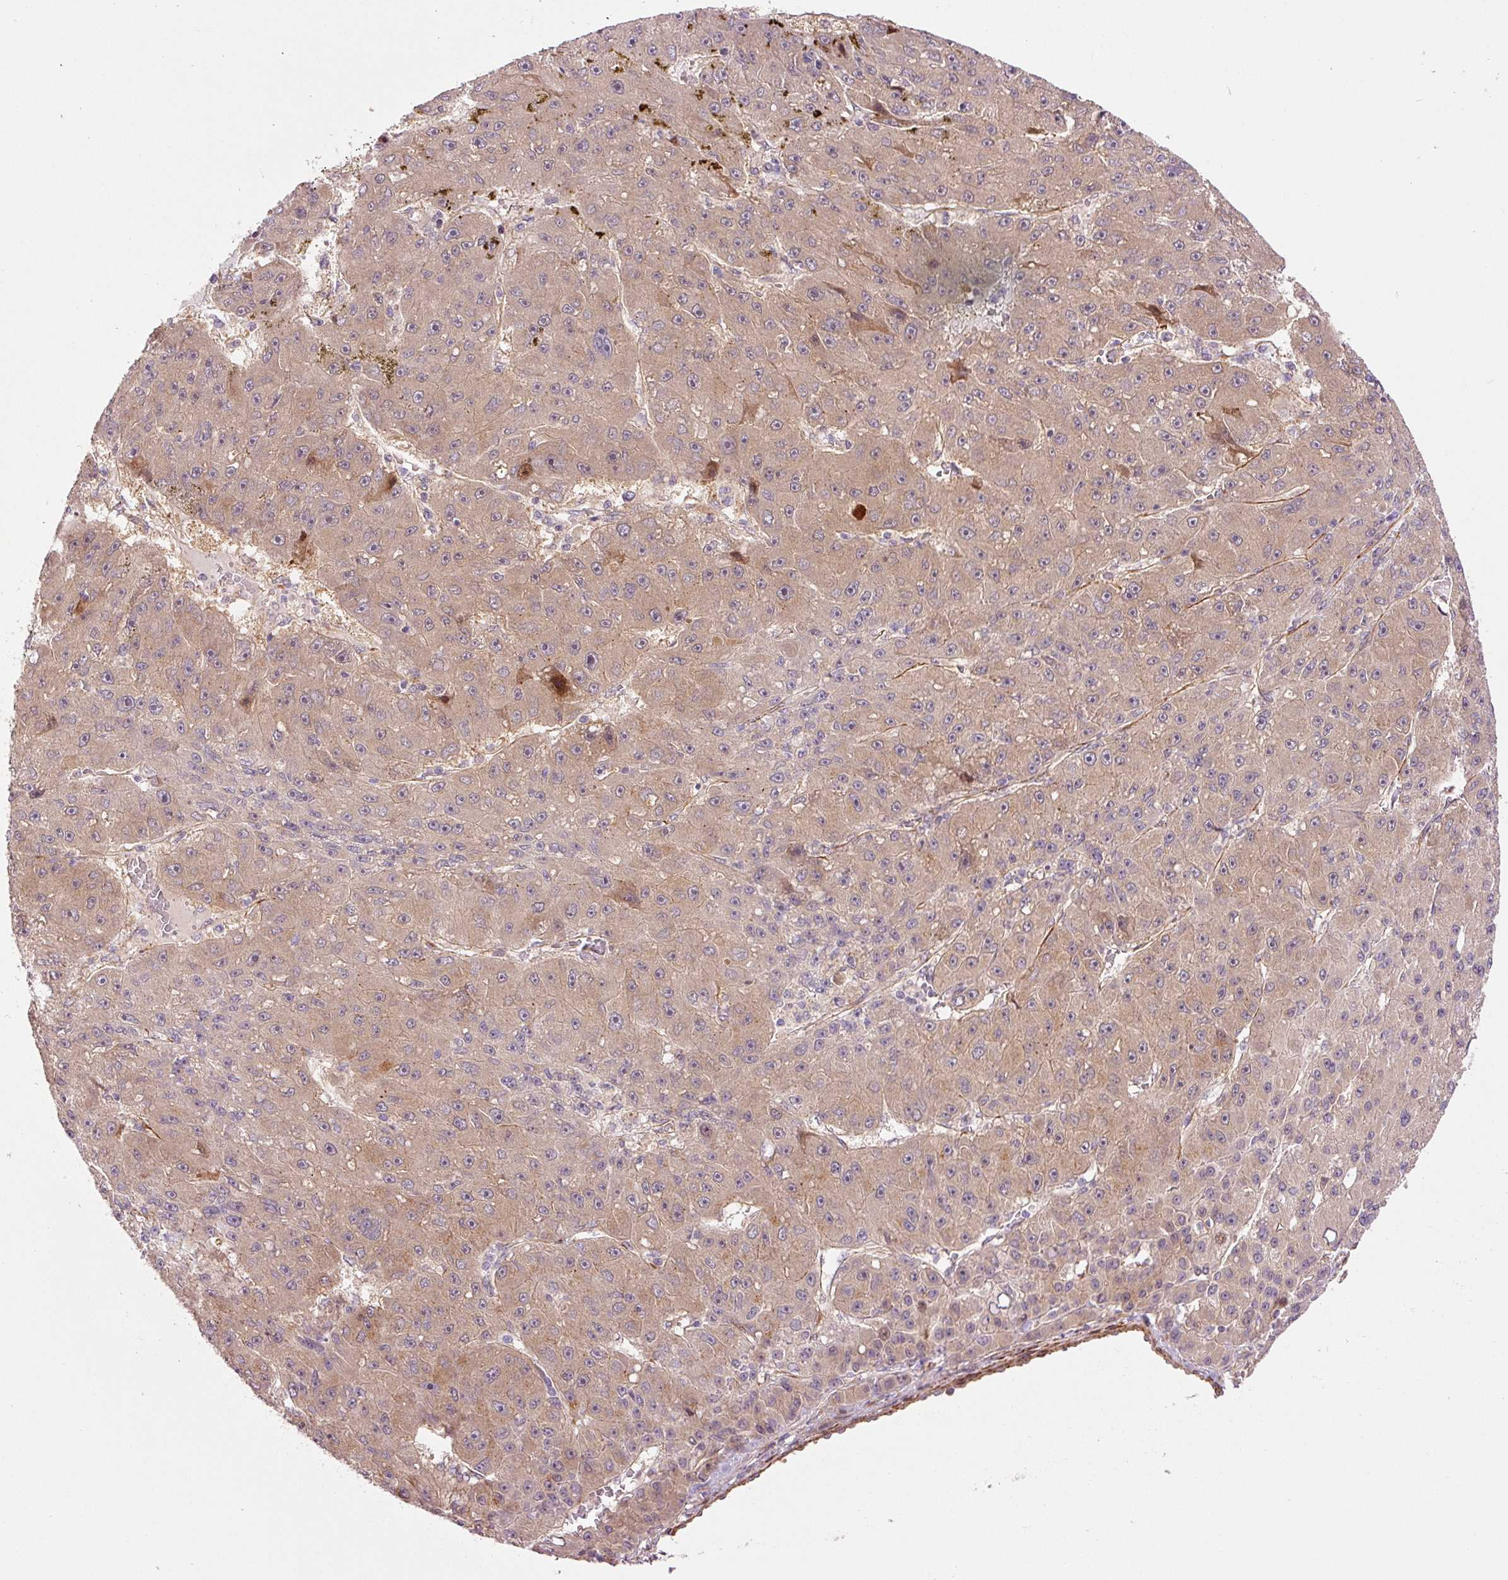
{"staining": {"intensity": "weak", "quantity": ">75%", "location": "cytoplasmic/membranous"}, "tissue": "liver cancer", "cell_type": "Tumor cells", "image_type": "cancer", "snomed": [{"axis": "morphology", "description": "Carcinoma, Hepatocellular, NOS"}, {"axis": "topography", "description": "Liver"}], "caption": "Liver hepatocellular carcinoma was stained to show a protein in brown. There is low levels of weak cytoplasmic/membranous expression in approximately >75% of tumor cells. Immunohistochemistry (ihc) stains the protein in brown and the nuclei are stained blue.", "gene": "PPP1R14B", "patient": {"sex": "male", "age": 67}}